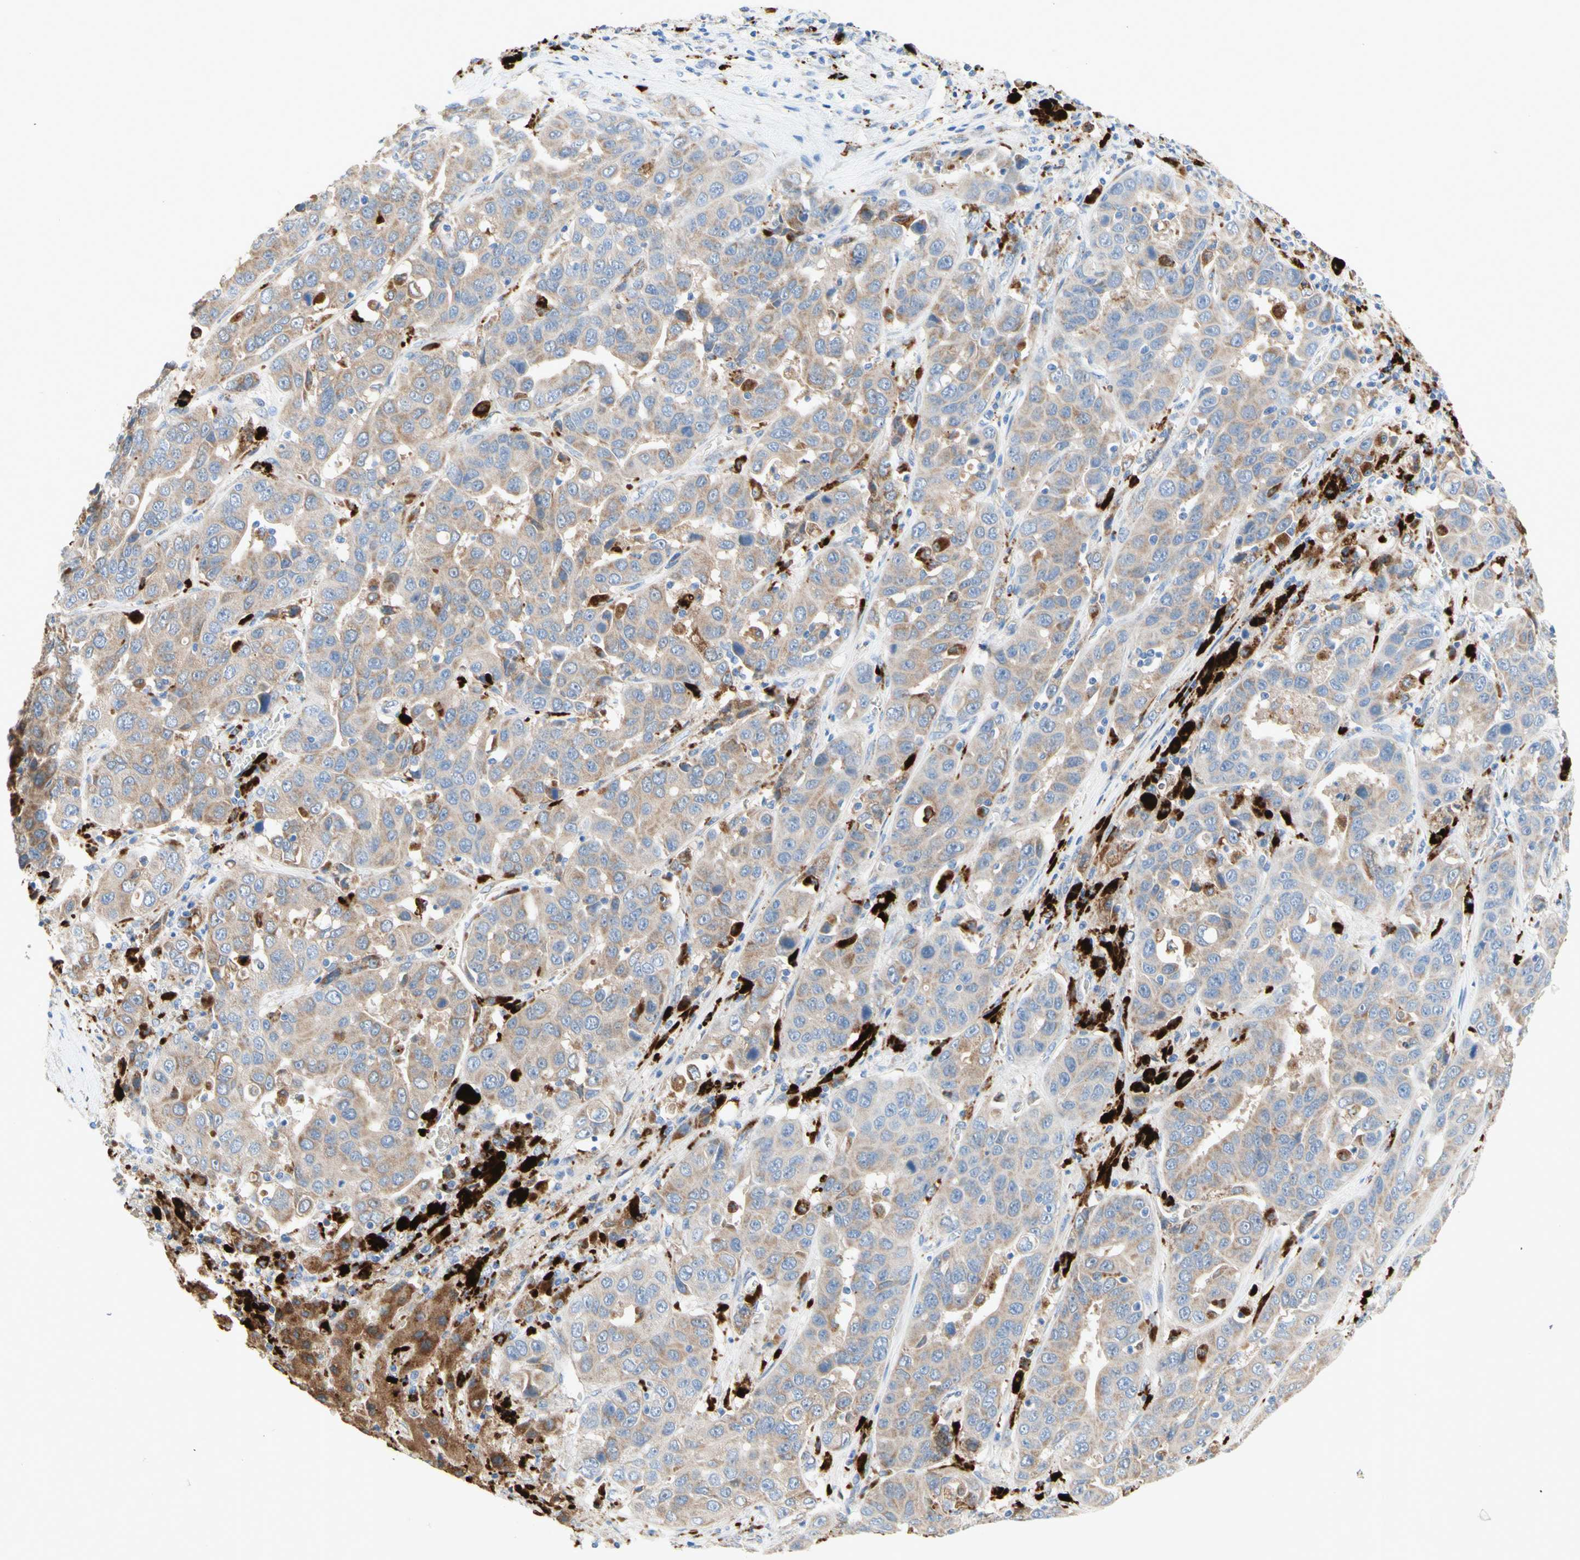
{"staining": {"intensity": "moderate", "quantity": ">75%", "location": "cytoplasmic/membranous"}, "tissue": "liver cancer", "cell_type": "Tumor cells", "image_type": "cancer", "snomed": [{"axis": "morphology", "description": "Cholangiocarcinoma"}, {"axis": "topography", "description": "Liver"}], "caption": "Brown immunohistochemical staining in human liver cholangiocarcinoma shows moderate cytoplasmic/membranous staining in approximately >75% of tumor cells.", "gene": "URB2", "patient": {"sex": "female", "age": 52}}